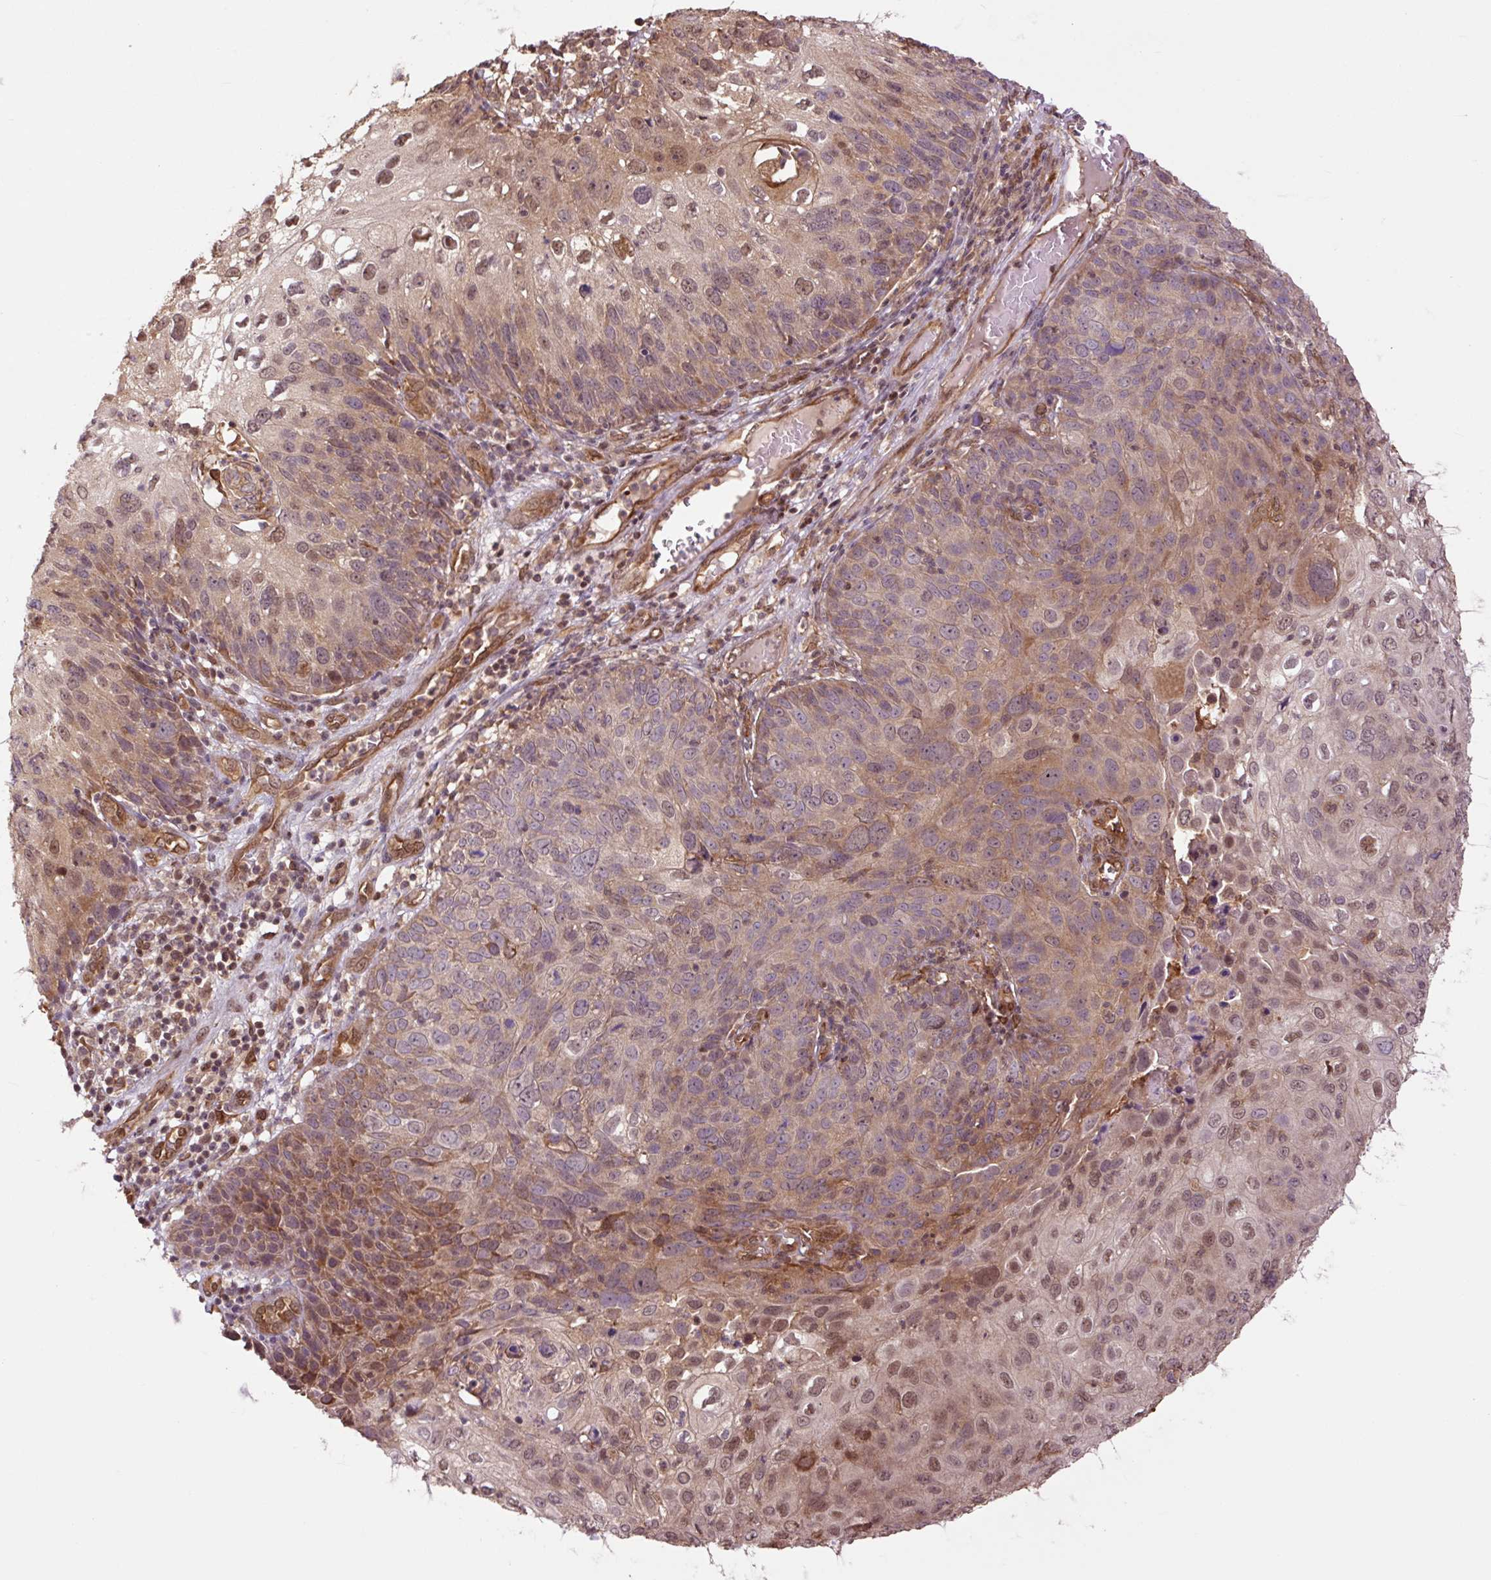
{"staining": {"intensity": "moderate", "quantity": ">75%", "location": "cytoplasmic/membranous,nuclear"}, "tissue": "skin cancer", "cell_type": "Tumor cells", "image_type": "cancer", "snomed": [{"axis": "morphology", "description": "Squamous cell carcinoma, NOS"}, {"axis": "topography", "description": "Skin"}], "caption": "Immunohistochemical staining of human skin cancer shows medium levels of moderate cytoplasmic/membranous and nuclear staining in approximately >75% of tumor cells.", "gene": "TPT1", "patient": {"sex": "male", "age": 87}}